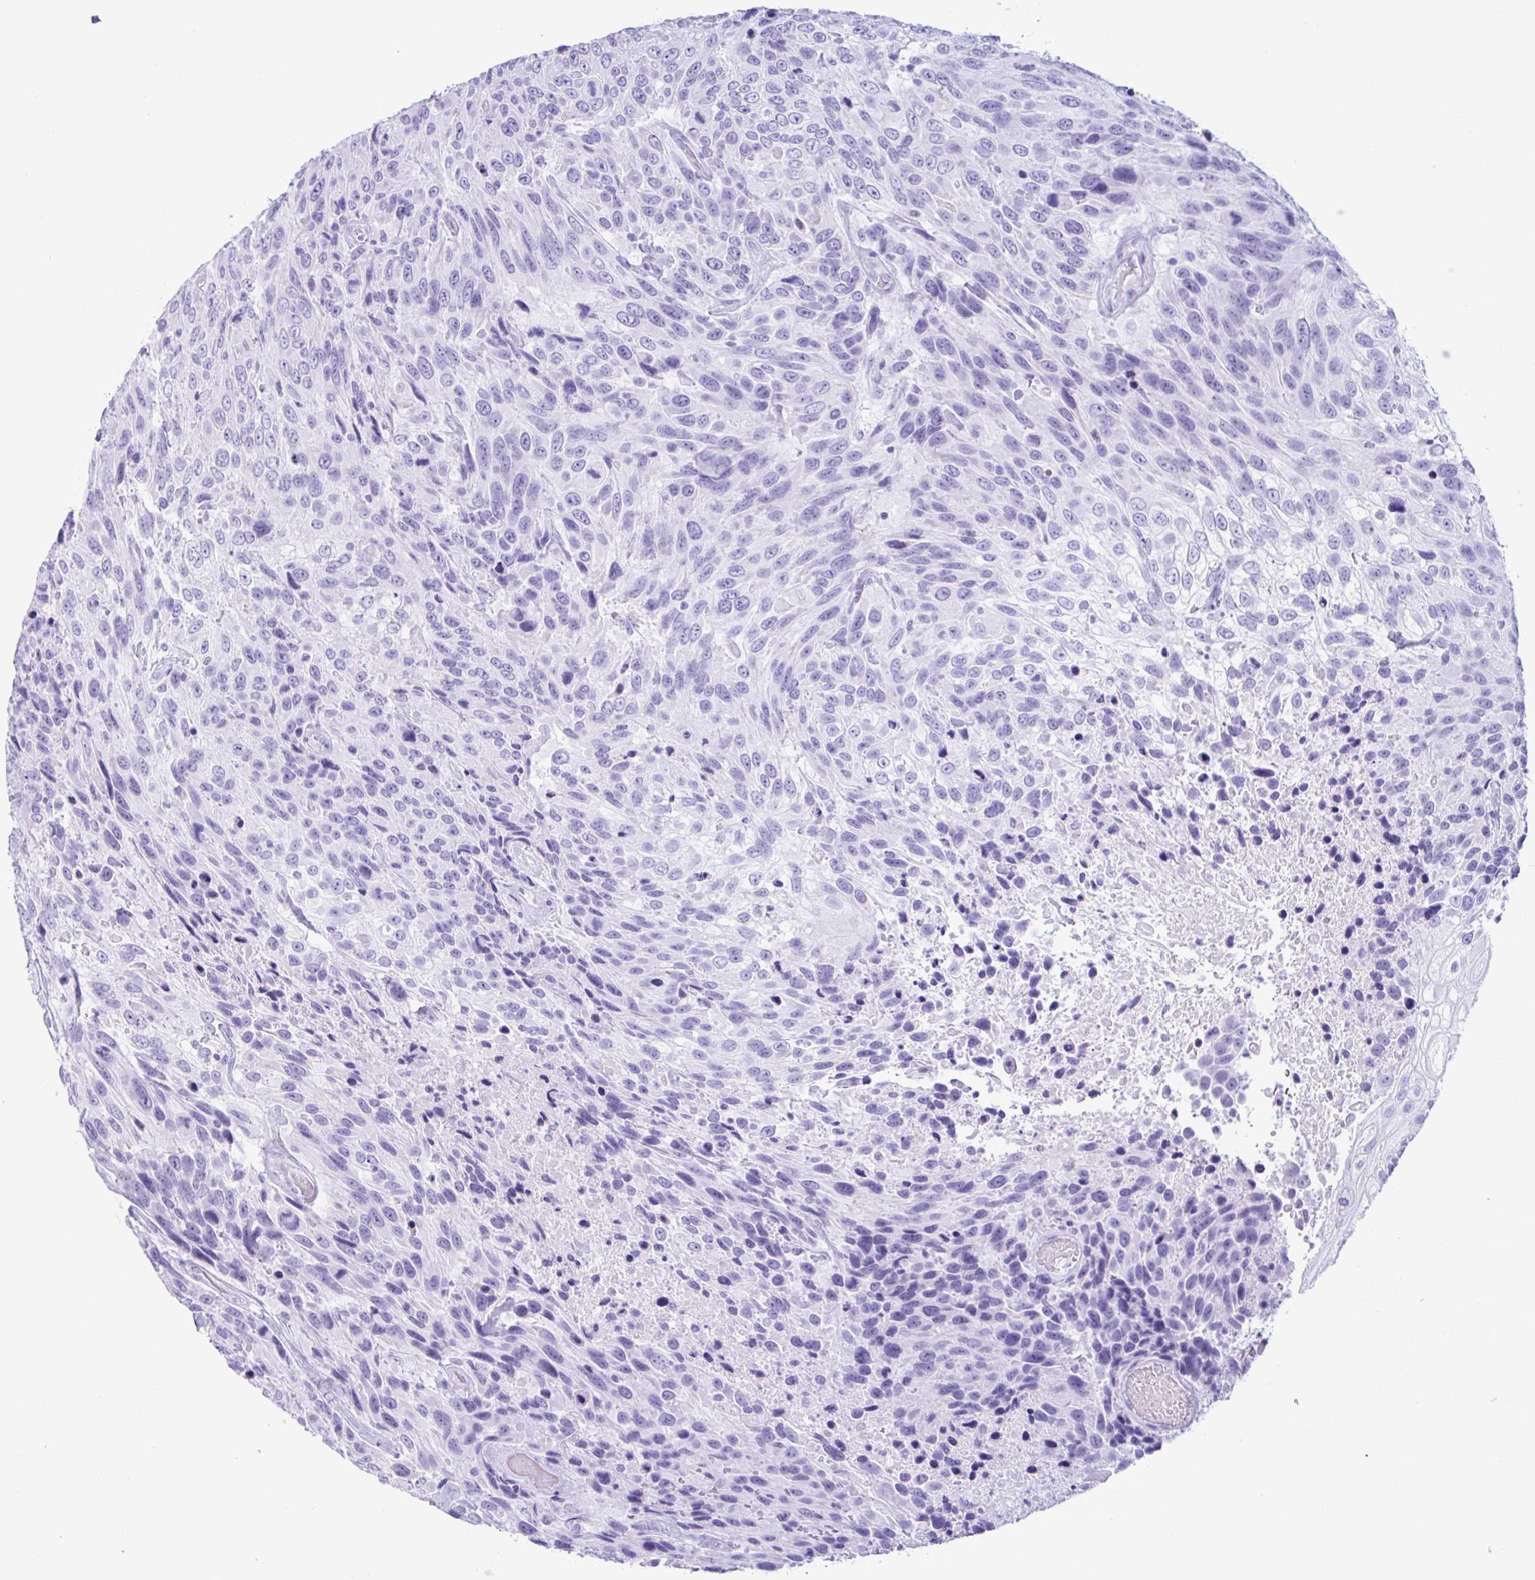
{"staining": {"intensity": "negative", "quantity": "none", "location": "none"}, "tissue": "urothelial cancer", "cell_type": "Tumor cells", "image_type": "cancer", "snomed": [{"axis": "morphology", "description": "Urothelial carcinoma, High grade"}, {"axis": "topography", "description": "Urinary bladder"}], "caption": "Immunohistochemistry photomicrograph of human urothelial cancer stained for a protein (brown), which shows no staining in tumor cells.", "gene": "MRGPRG", "patient": {"sex": "female", "age": 70}}